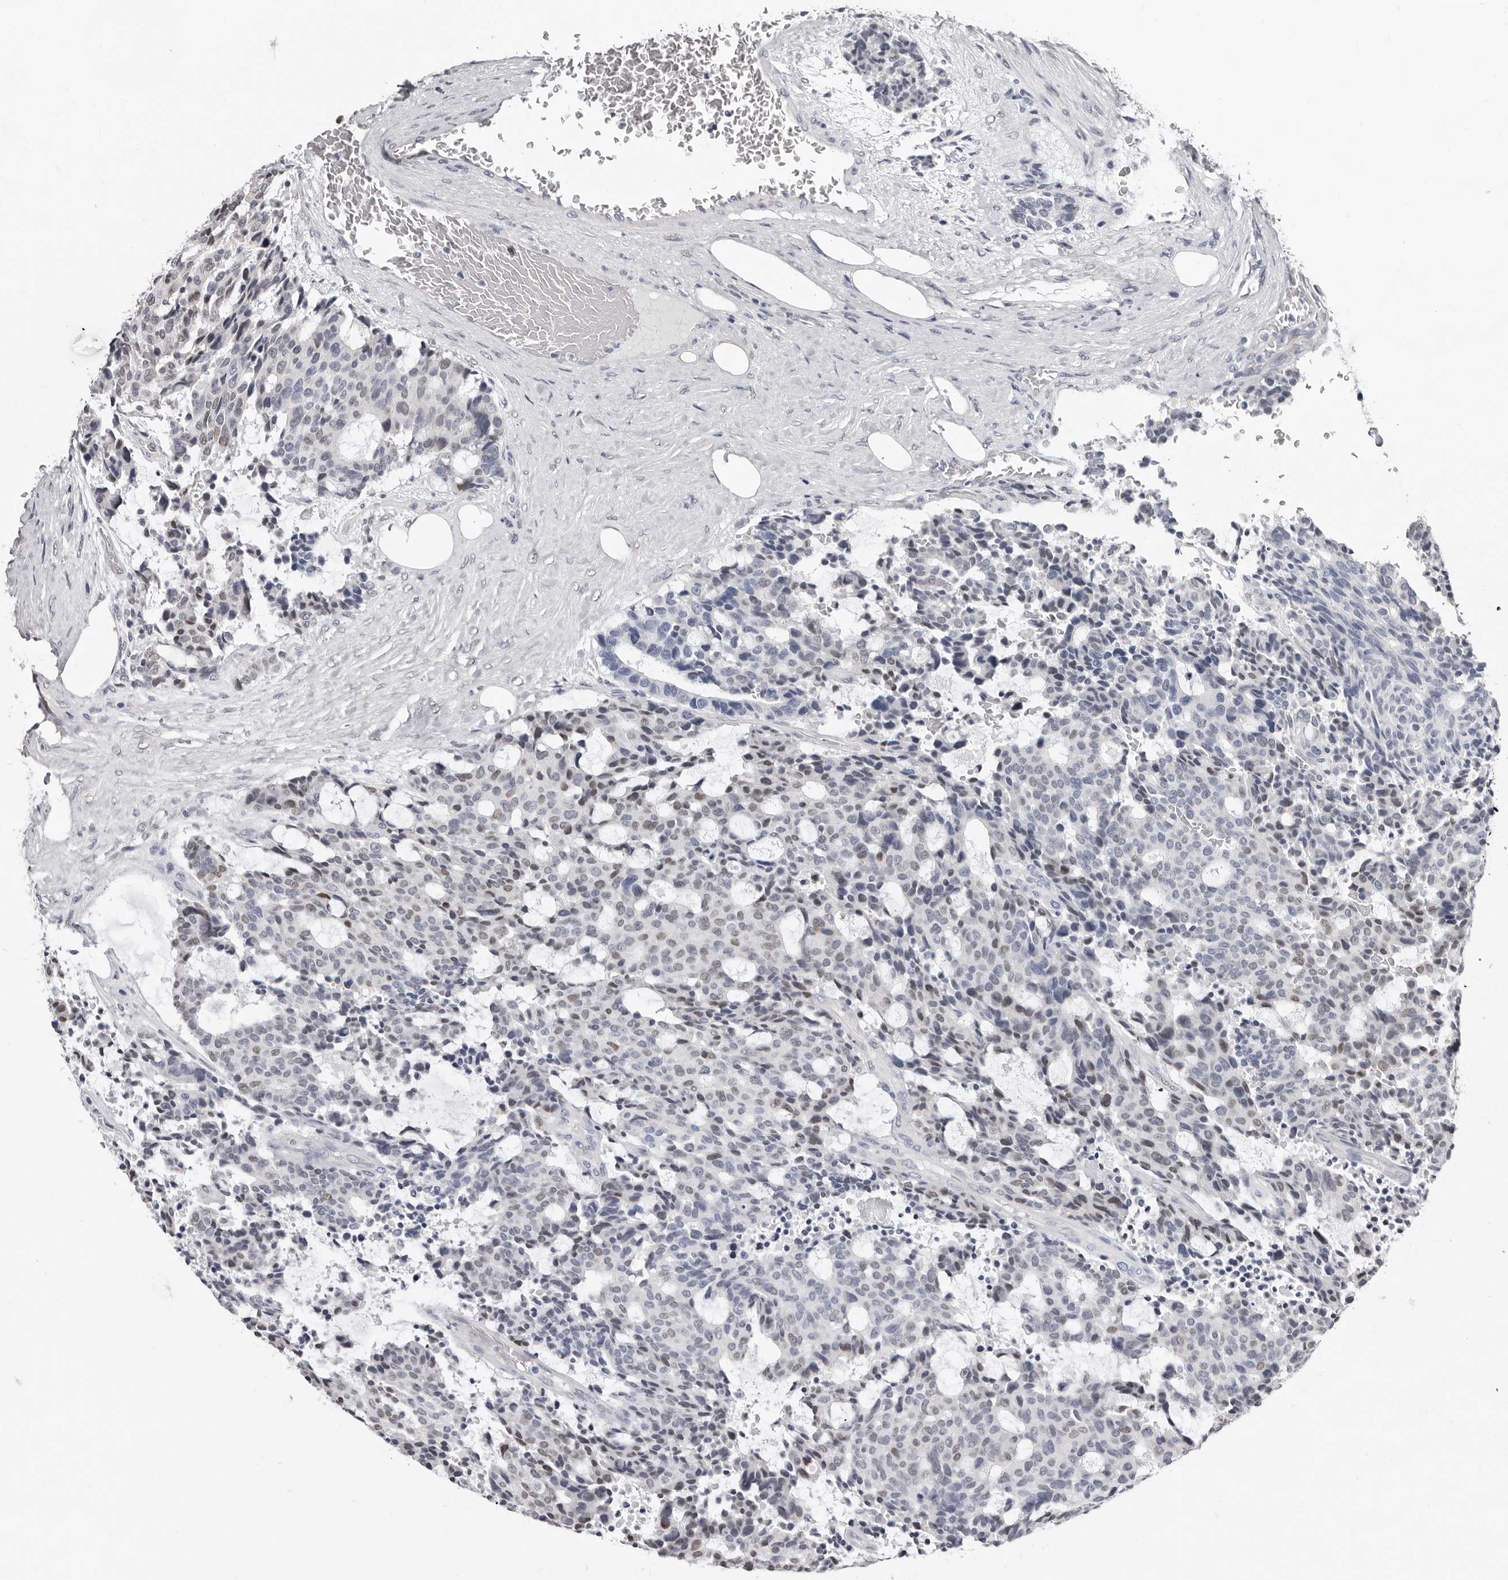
{"staining": {"intensity": "negative", "quantity": "none", "location": "none"}, "tissue": "carcinoid", "cell_type": "Tumor cells", "image_type": "cancer", "snomed": [{"axis": "morphology", "description": "Carcinoid, malignant, NOS"}, {"axis": "topography", "description": "Pancreas"}], "caption": "Tumor cells show no significant protein positivity in carcinoid.", "gene": "KHDRBS2", "patient": {"sex": "female", "age": 54}}